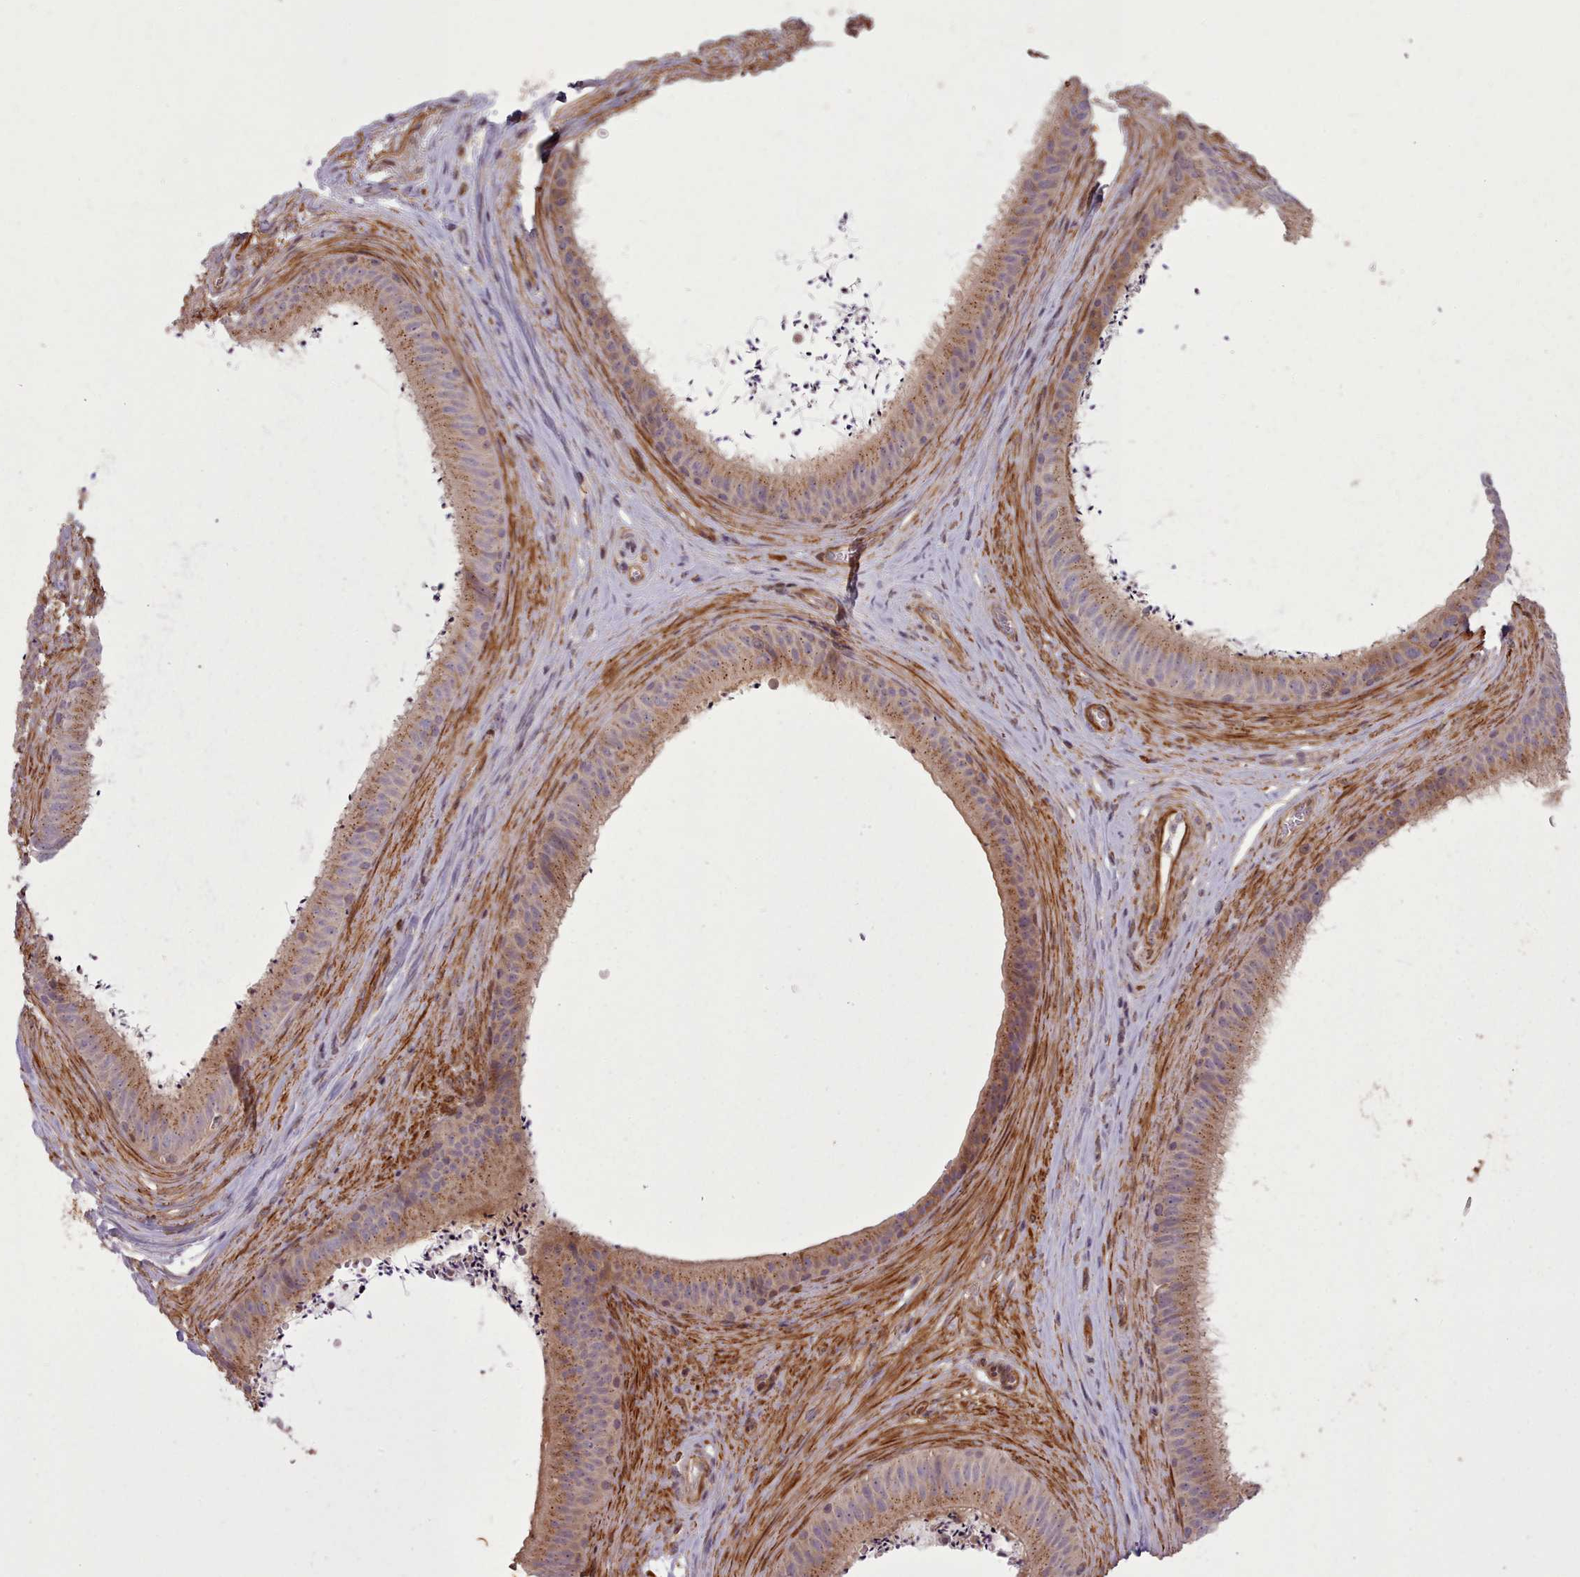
{"staining": {"intensity": "moderate", "quantity": ">75%", "location": "cytoplasmic/membranous,nuclear"}, "tissue": "epididymis", "cell_type": "Glandular cells", "image_type": "normal", "snomed": [{"axis": "morphology", "description": "Normal tissue, NOS"}, {"axis": "topography", "description": "Testis"}, {"axis": "topography", "description": "Epididymis"}], "caption": "High-magnification brightfield microscopy of benign epididymis stained with DAB (3,3'-diaminobenzidine) (brown) and counterstained with hematoxylin (blue). glandular cells exhibit moderate cytoplasmic/membranous,nuclear expression is identified in approximately>75% of cells.", "gene": "NLRP7", "patient": {"sex": "male", "age": 41}}